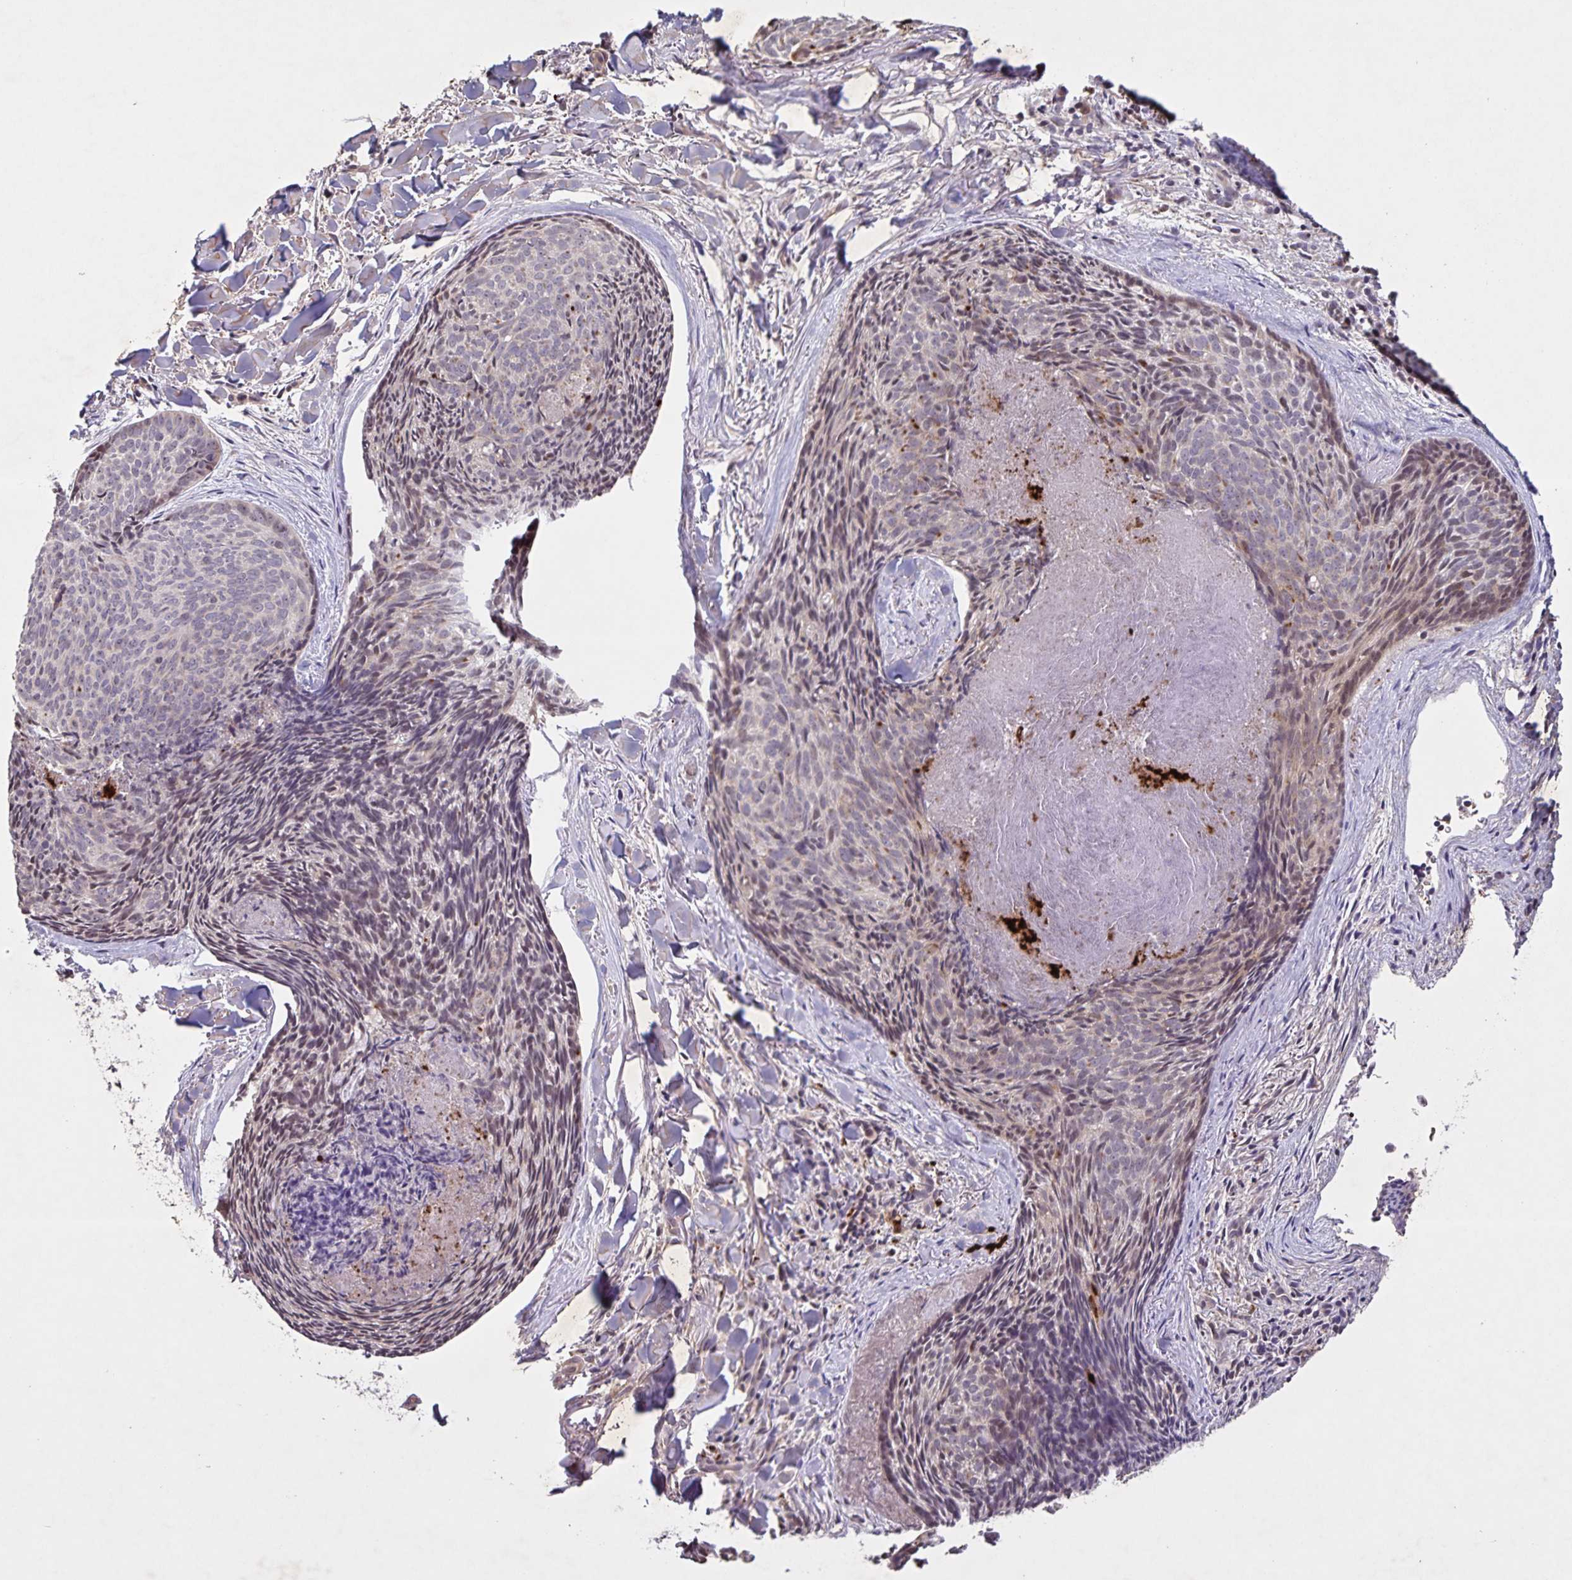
{"staining": {"intensity": "weak", "quantity": "<25%", "location": "nuclear"}, "tissue": "skin cancer", "cell_type": "Tumor cells", "image_type": "cancer", "snomed": [{"axis": "morphology", "description": "Basal cell carcinoma"}, {"axis": "topography", "description": "Skin"}], "caption": "Immunohistochemistry (IHC) of human skin basal cell carcinoma displays no staining in tumor cells. Brightfield microscopy of immunohistochemistry (IHC) stained with DAB (brown) and hematoxylin (blue), captured at high magnification.", "gene": "GDF2", "patient": {"sex": "female", "age": 82}}